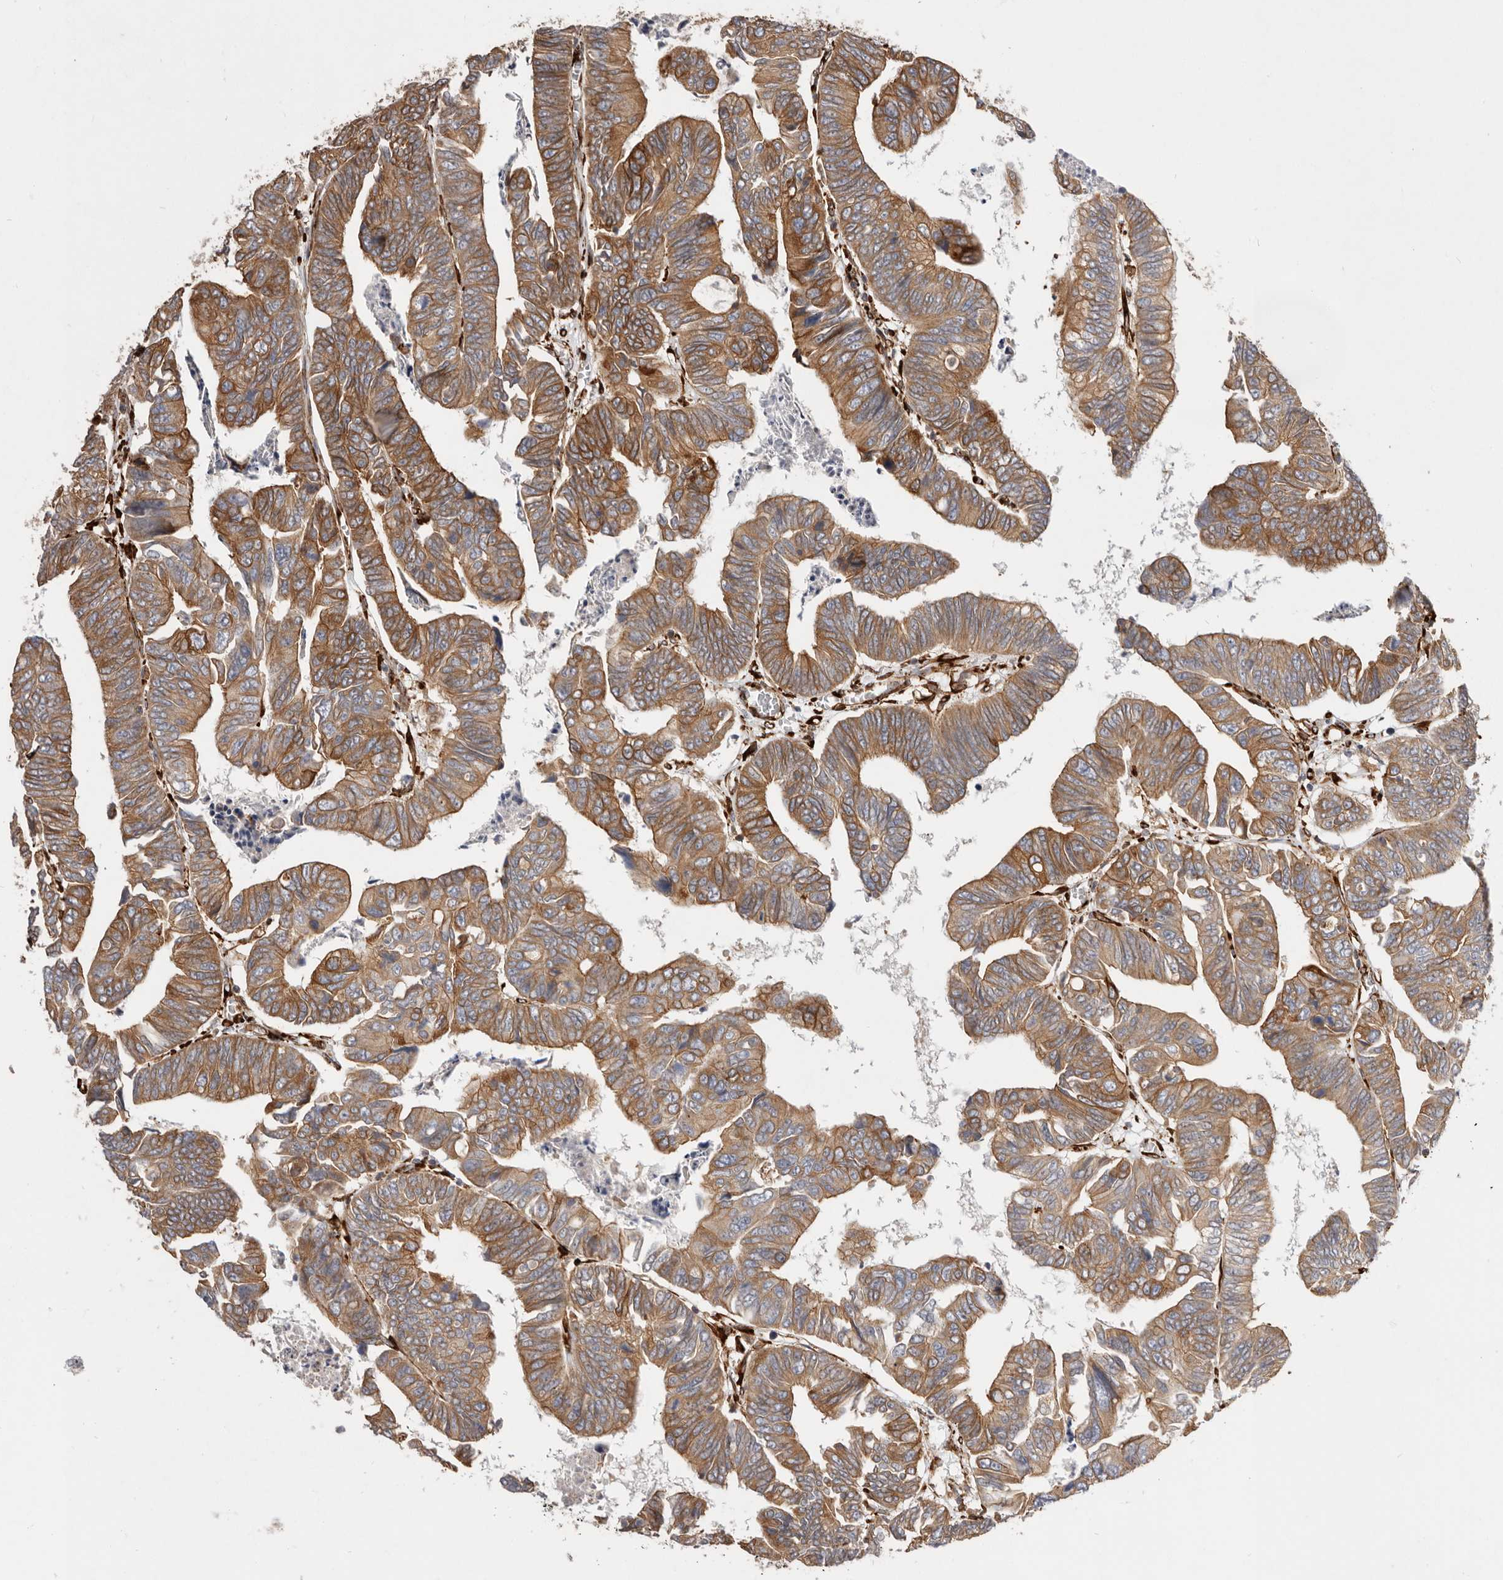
{"staining": {"intensity": "moderate", "quantity": ">75%", "location": "cytoplasmic/membranous"}, "tissue": "colorectal cancer", "cell_type": "Tumor cells", "image_type": "cancer", "snomed": [{"axis": "morphology", "description": "Adenocarcinoma, NOS"}, {"axis": "topography", "description": "Rectum"}], "caption": "Immunohistochemistry (IHC) staining of adenocarcinoma (colorectal), which displays medium levels of moderate cytoplasmic/membranous positivity in approximately >75% of tumor cells indicating moderate cytoplasmic/membranous protein staining. The staining was performed using DAB (brown) for protein detection and nuclei were counterstained in hematoxylin (blue).", "gene": "WDTC1", "patient": {"sex": "female", "age": 65}}